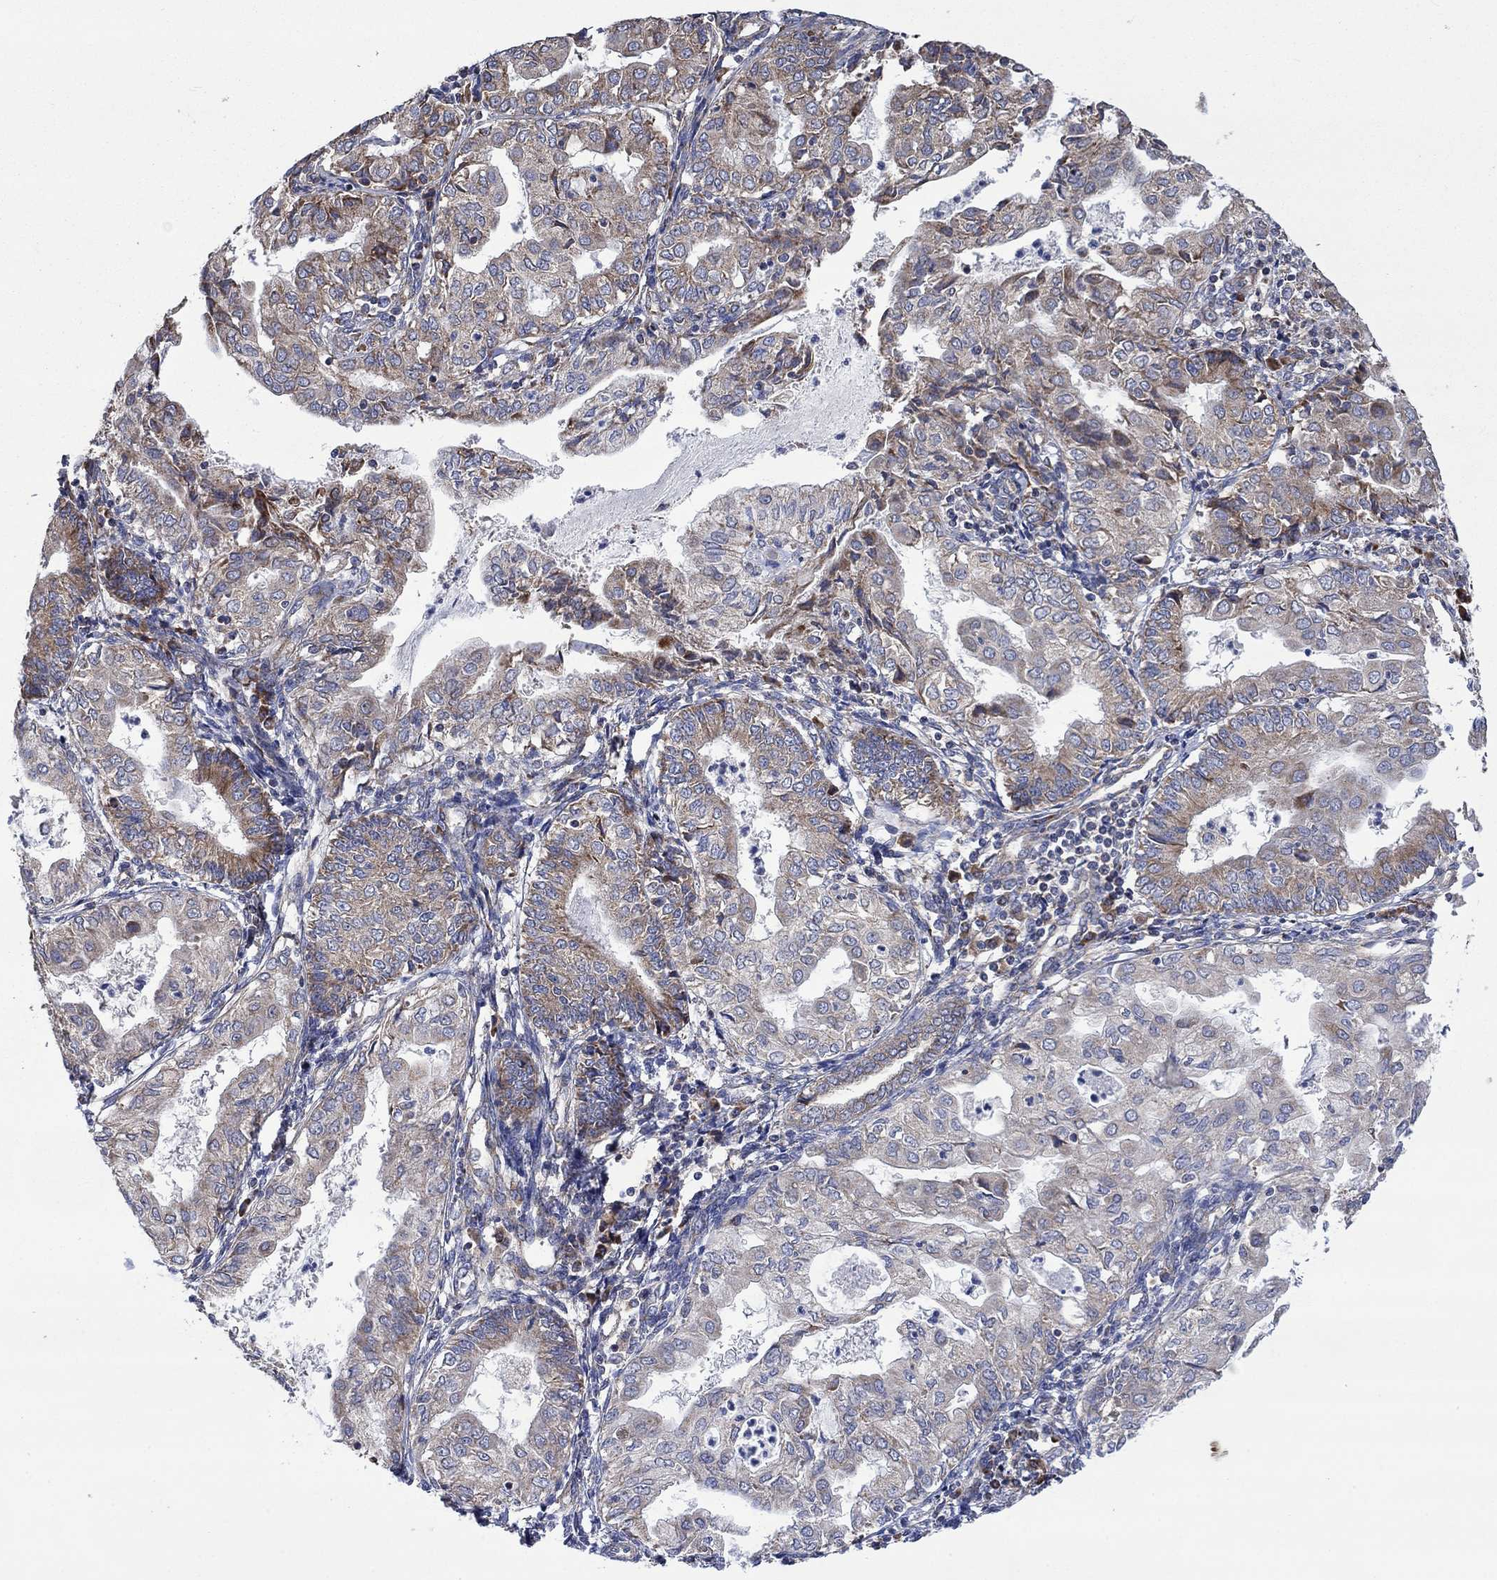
{"staining": {"intensity": "moderate", "quantity": "<25%", "location": "cytoplasmic/membranous"}, "tissue": "endometrial cancer", "cell_type": "Tumor cells", "image_type": "cancer", "snomed": [{"axis": "morphology", "description": "Adenocarcinoma, NOS"}, {"axis": "topography", "description": "Endometrium"}], "caption": "Tumor cells show moderate cytoplasmic/membranous staining in approximately <25% of cells in adenocarcinoma (endometrial).", "gene": "RPLP0", "patient": {"sex": "female", "age": 68}}